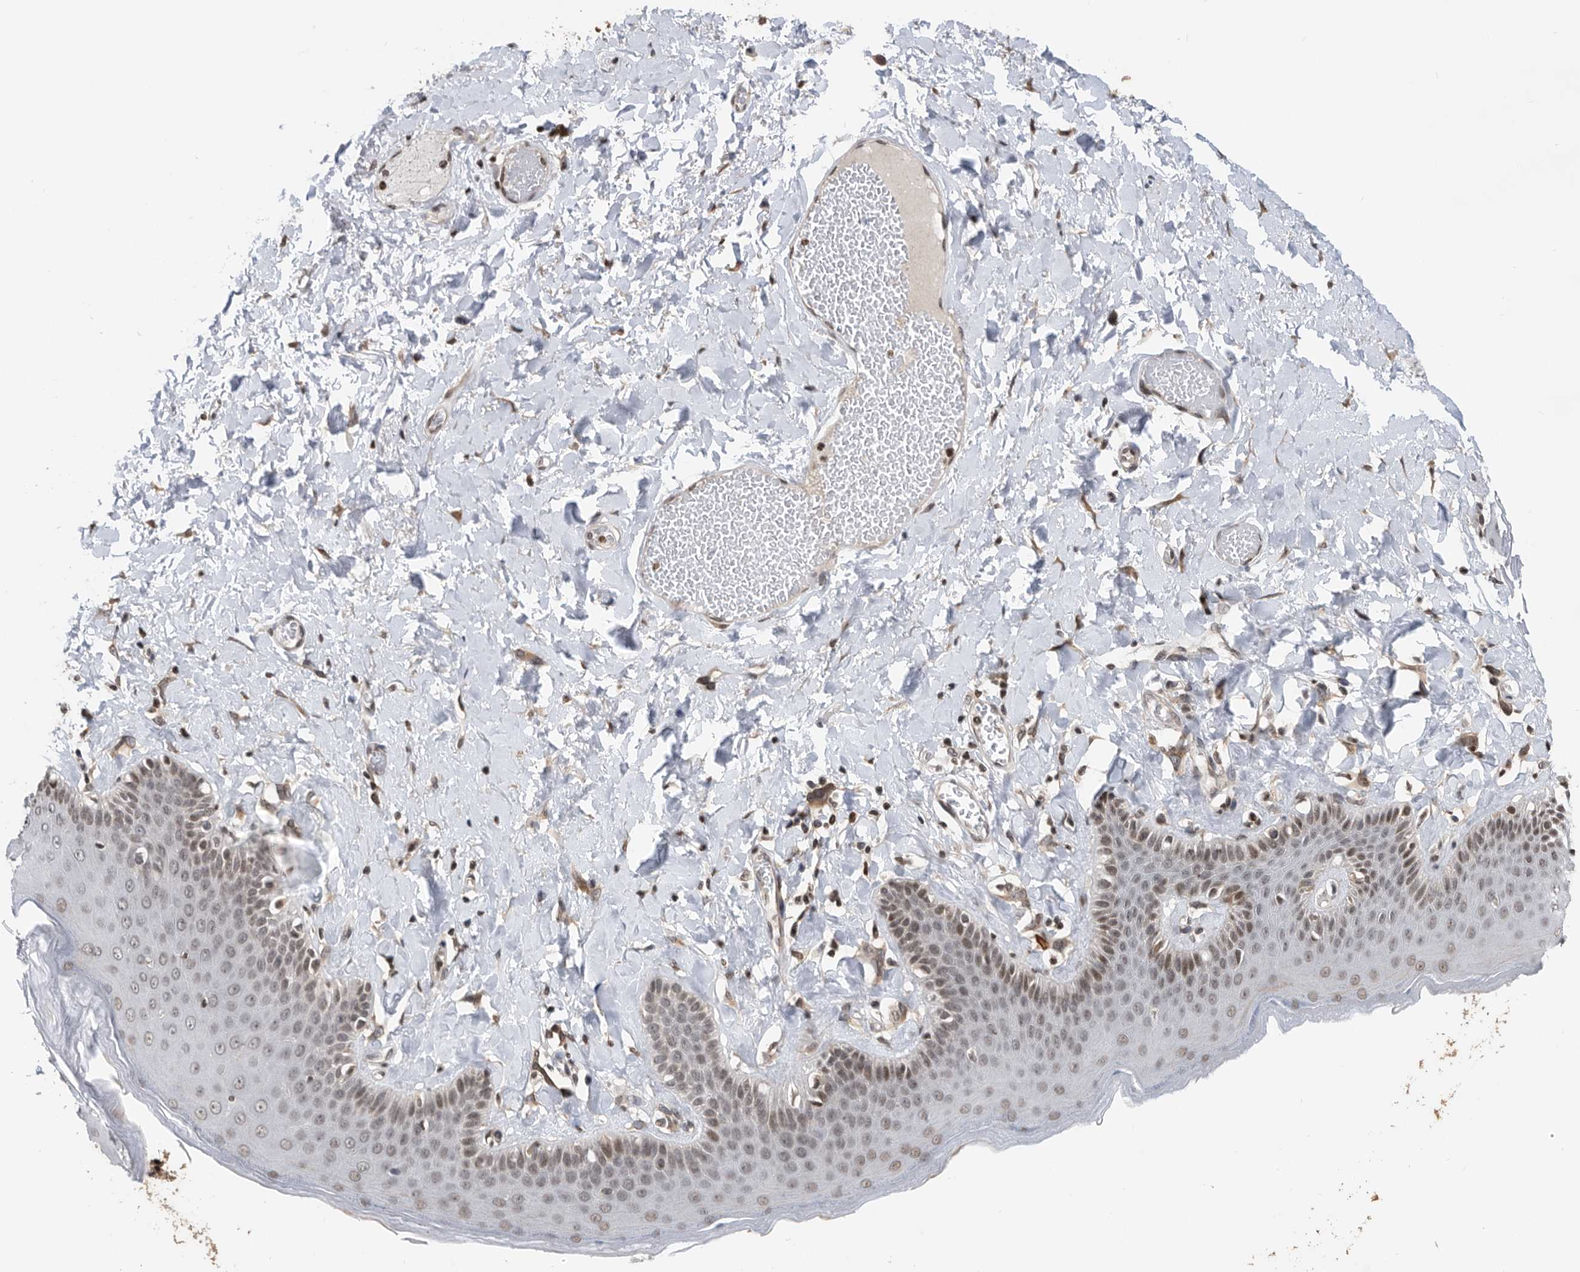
{"staining": {"intensity": "moderate", "quantity": "25%-75%", "location": "nuclear"}, "tissue": "skin", "cell_type": "Epidermal cells", "image_type": "normal", "snomed": [{"axis": "morphology", "description": "Normal tissue, NOS"}, {"axis": "topography", "description": "Anal"}], "caption": "Skin stained with immunohistochemistry (IHC) demonstrates moderate nuclear expression in about 25%-75% of epidermal cells. The staining was performed using DAB to visualize the protein expression in brown, while the nuclei were stained in blue with hematoxylin (Magnification: 20x).", "gene": "SNRNP48", "patient": {"sex": "male", "age": 69}}